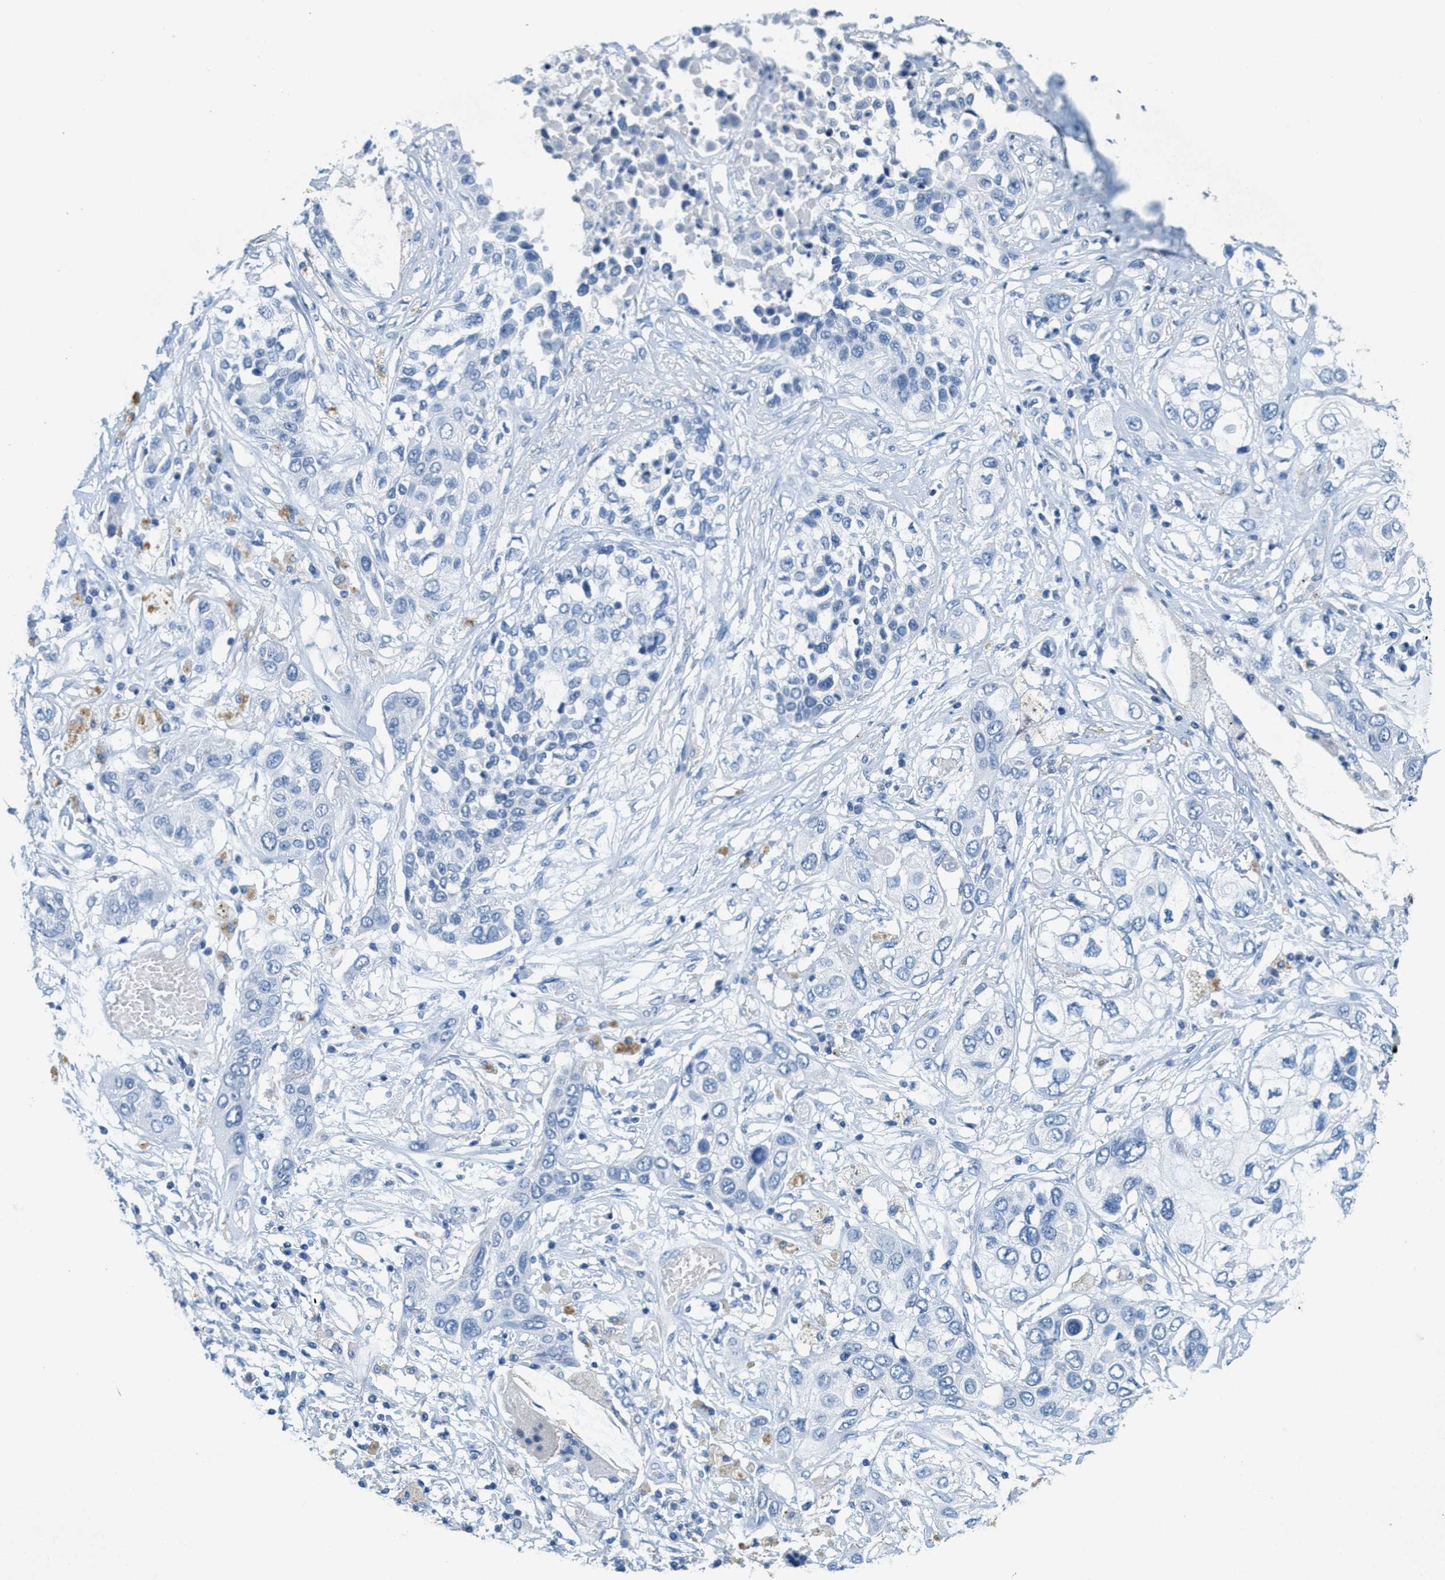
{"staining": {"intensity": "negative", "quantity": "none", "location": "none"}, "tissue": "lung cancer", "cell_type": "Tumor cells", "image_type": "cancer", "snomed": [{"axis": "morphology", "description": "Squamous cell carcinoma, NOS"}, {"axis": "topography", "description": "Lung"}], "caption": "This is an immunohistochemistry histopathology image of lung squamous cell carcinoma. There is no staining in tumor cells.", "gene": "GPM6A", "patient": {"sex": "male", "age": 65}}